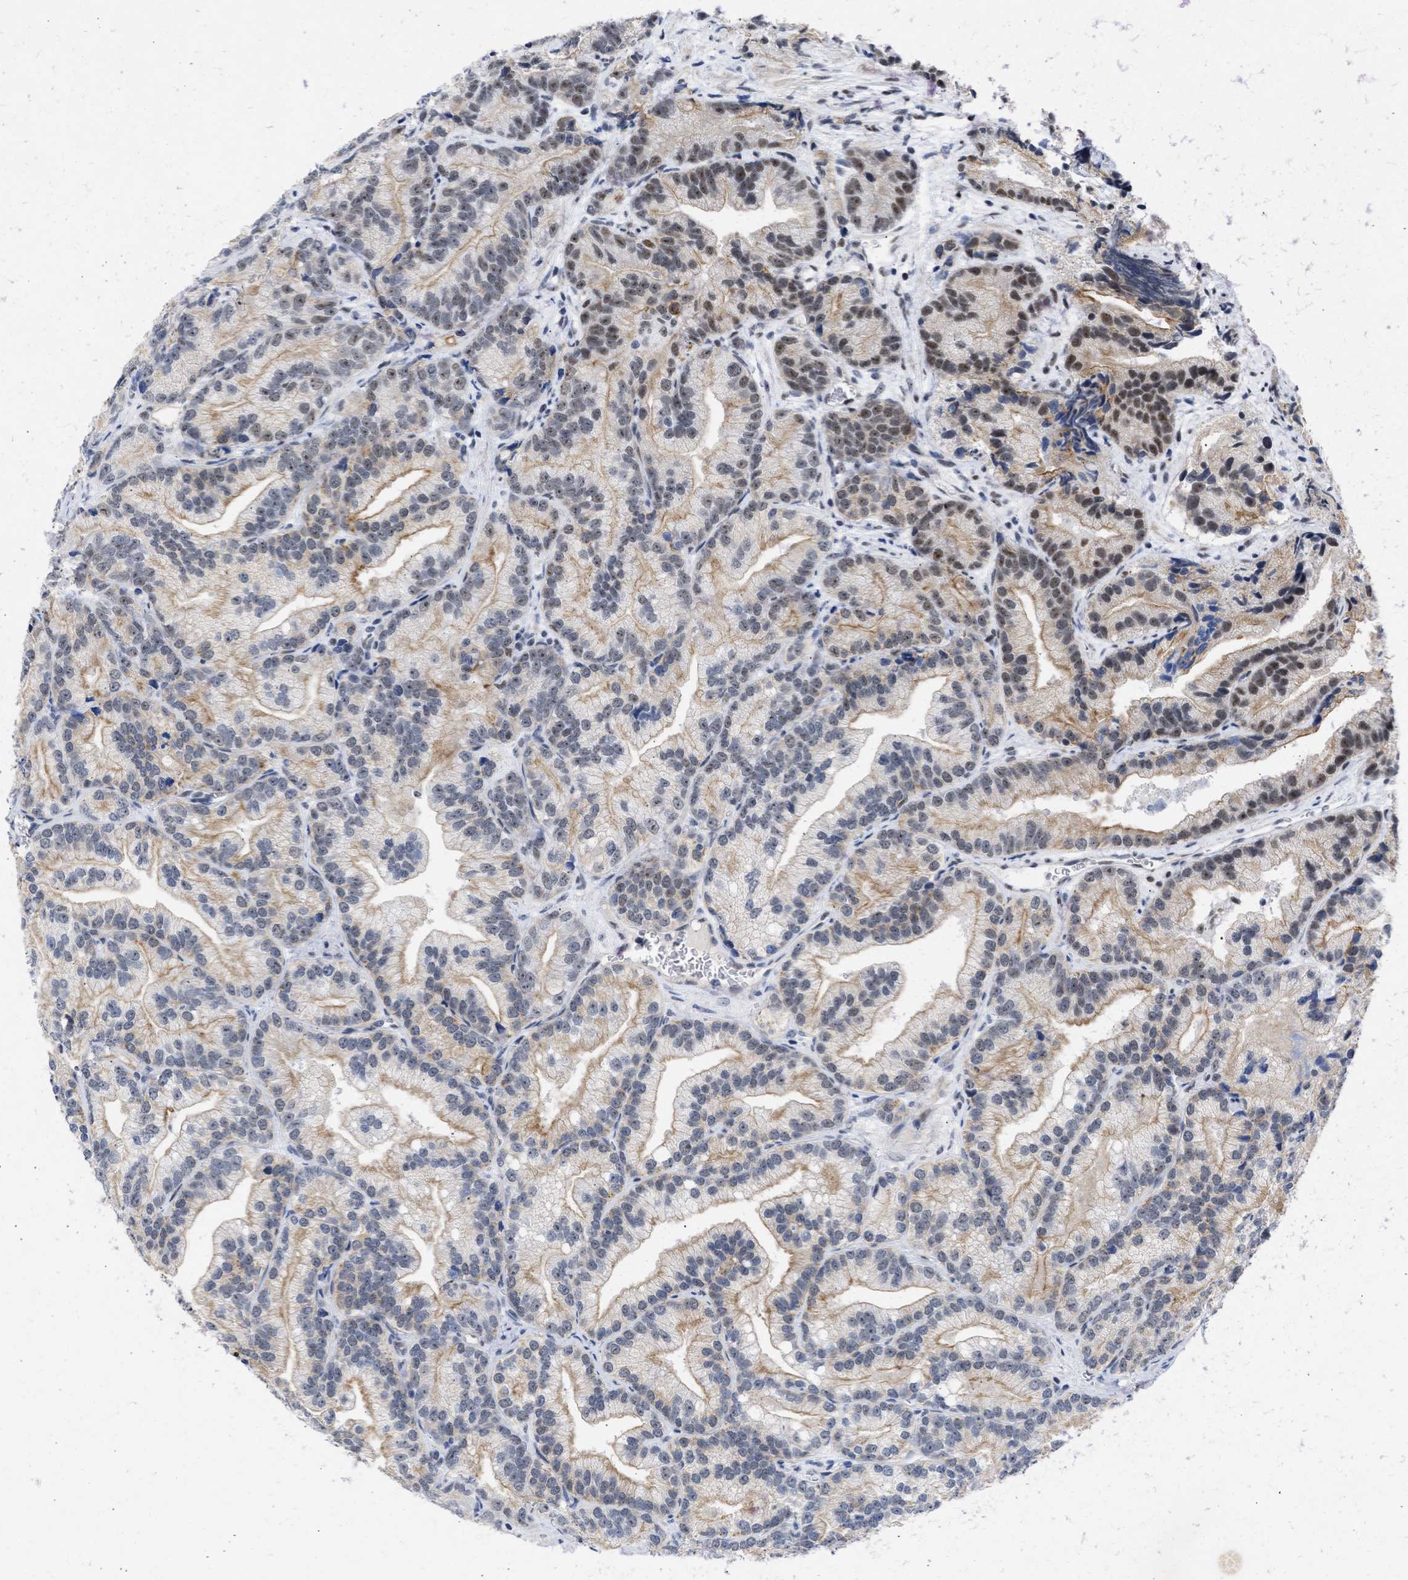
{"staining": {"intensity": "moderate", "quantity": ">75%", "location": "cytoplasmic/membranous,nuclear"}, "tissue": "prostate cancer", "cell_type": "Tumor cells", "image_type": "cancer", "snomed": [{"axis": "morphology", "description": "Adenocarcinoma, Low grade"}, {"axis": "topography", "description": "Prostate"}], "caption": "This image demonstrates IHC staining of human adenocarcinoma (low-grade) (prostate), with medium moderate cytoplasmic/membranous and nuclear staining in about >75% of tumor cells.", "gene": "DDX41", "patient": {"sex": "male", "age": 89}}